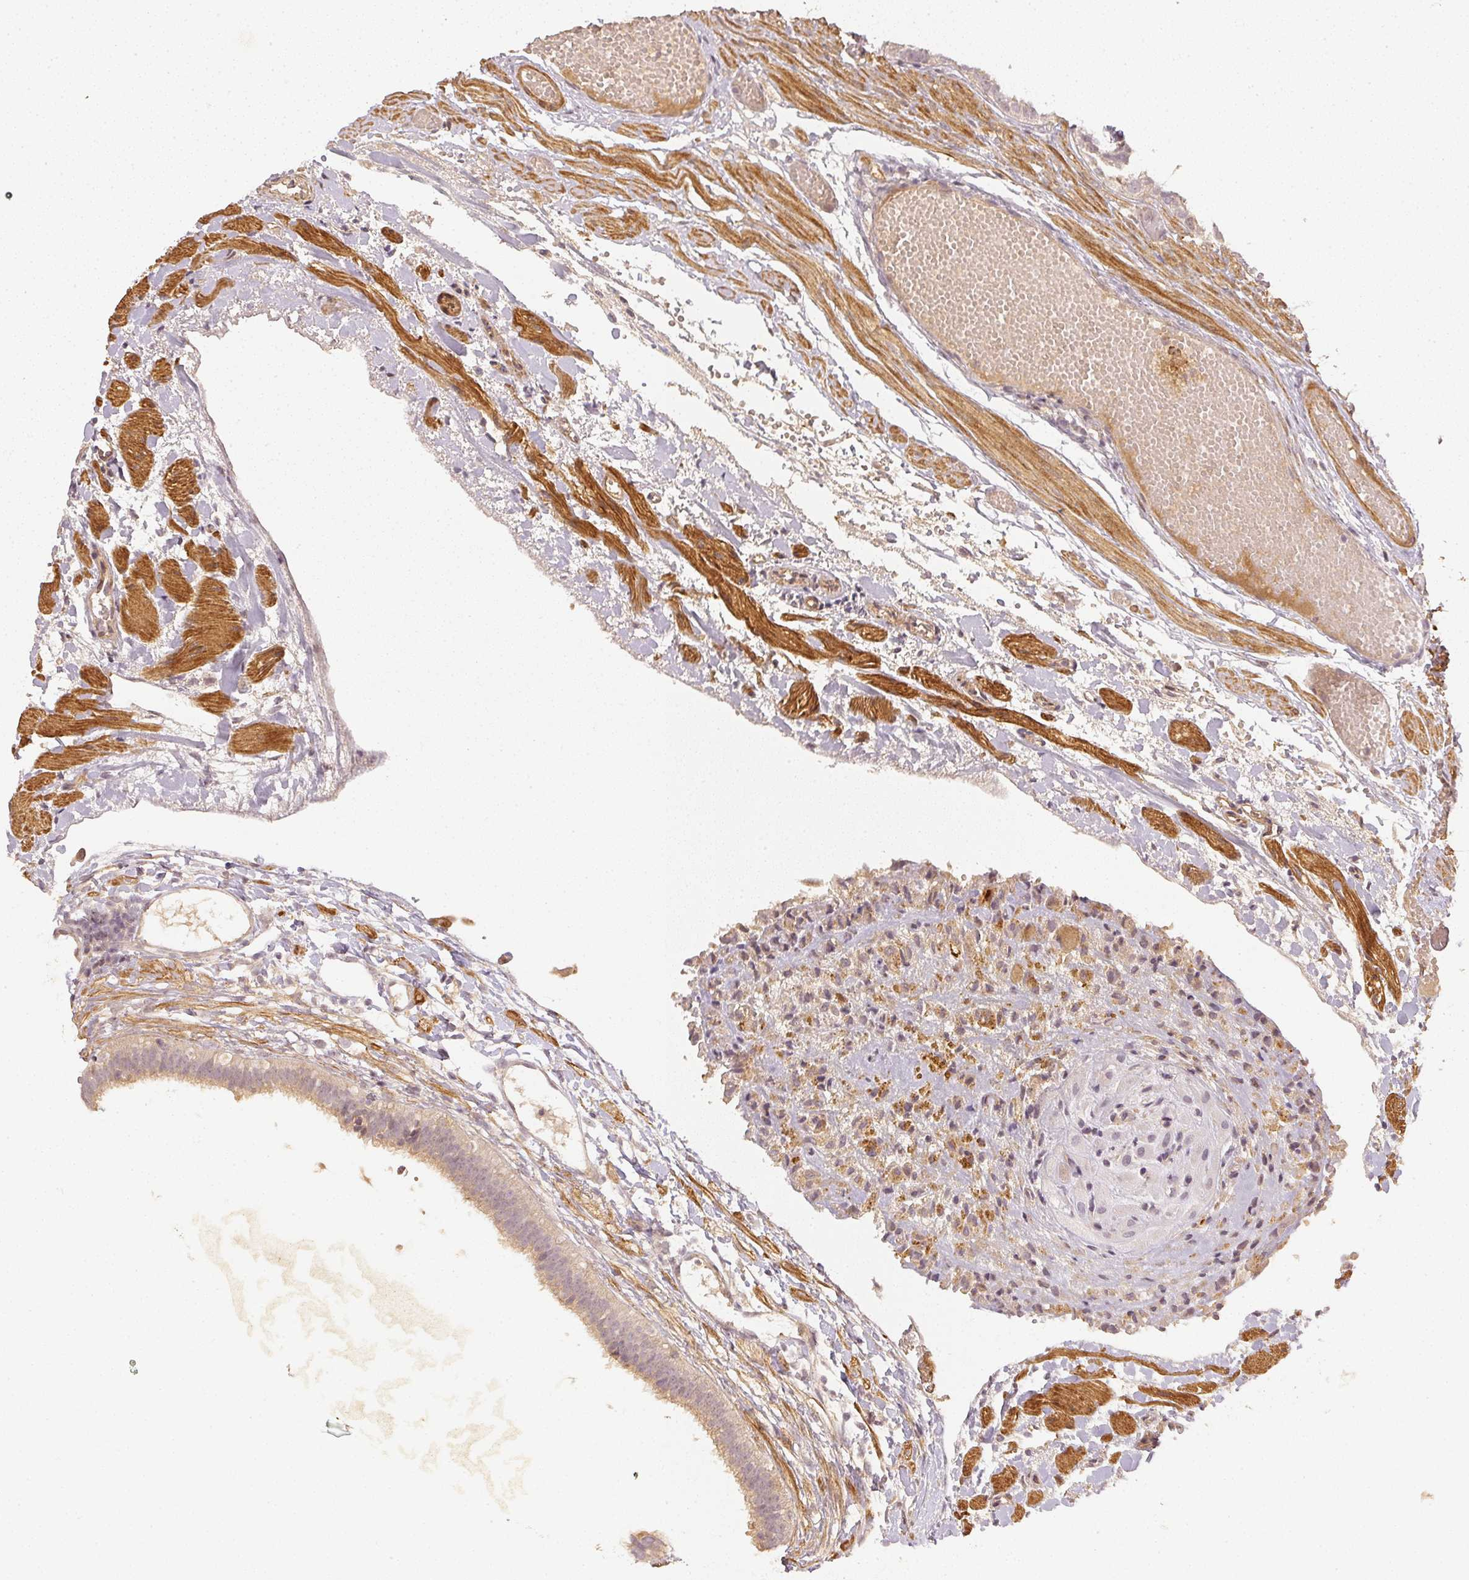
{"staining": {"intensity": "negative", "quantity": "none", "location": "none"}, "tissue": "fallopian tube", "cell_type": "Glandular cells", "image_type": "normal", "snomed": [{"axis": "morphology", "description": "Normal tissue, NOS"}, {"axis": "topography", "description": "Fallopian tube"}], "caption": "The micrograph displays no significant staining in glandular cells of fallopian tube. (DAB IHC, high magnification).", "gene": "SERPINE1", "patient": {"sex": "female", "age": 37}}